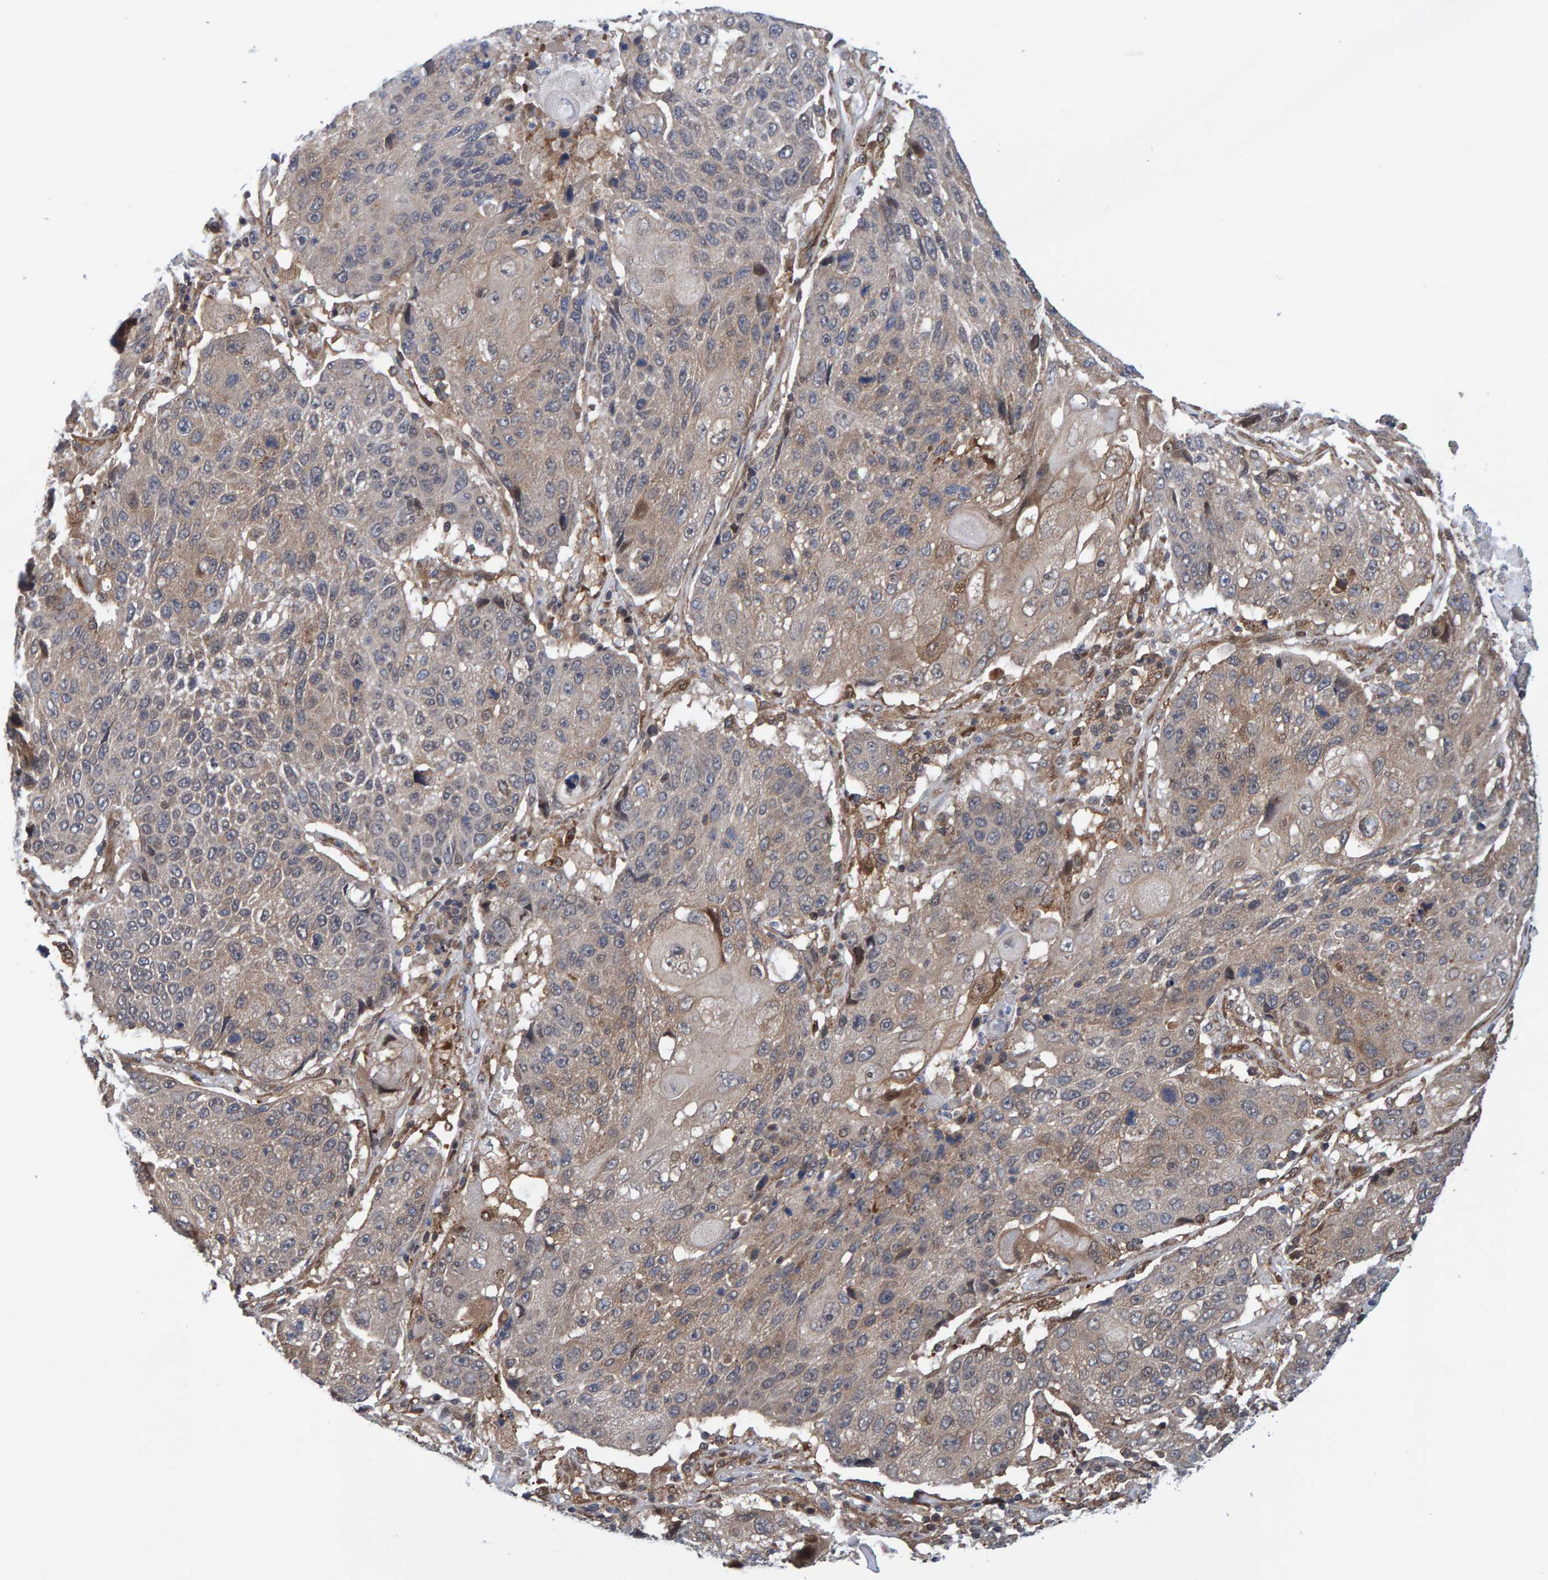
{"staining": {"intensity": "weak", "quantity": ">75%", "location": "cytoplasmic/membranous"}, "tissue": "lung cancer", "cell_type": "Tumor cells", "image_type": "cancer", "snomed": [{"axis": "morphology", "description": "Squamous cell carcinoma, NOS"}, {"axis": "topography", "description": "Lung"}], "caption": "About >75% of tumor cells in human squamous cell carcinoma (lung) reveal weak cytoplasmic/membranous protein expression as visualized by brown immunohistochemical staining.", "gene": "SCRN2", "patient": {"sex": "male", "age": 61}}